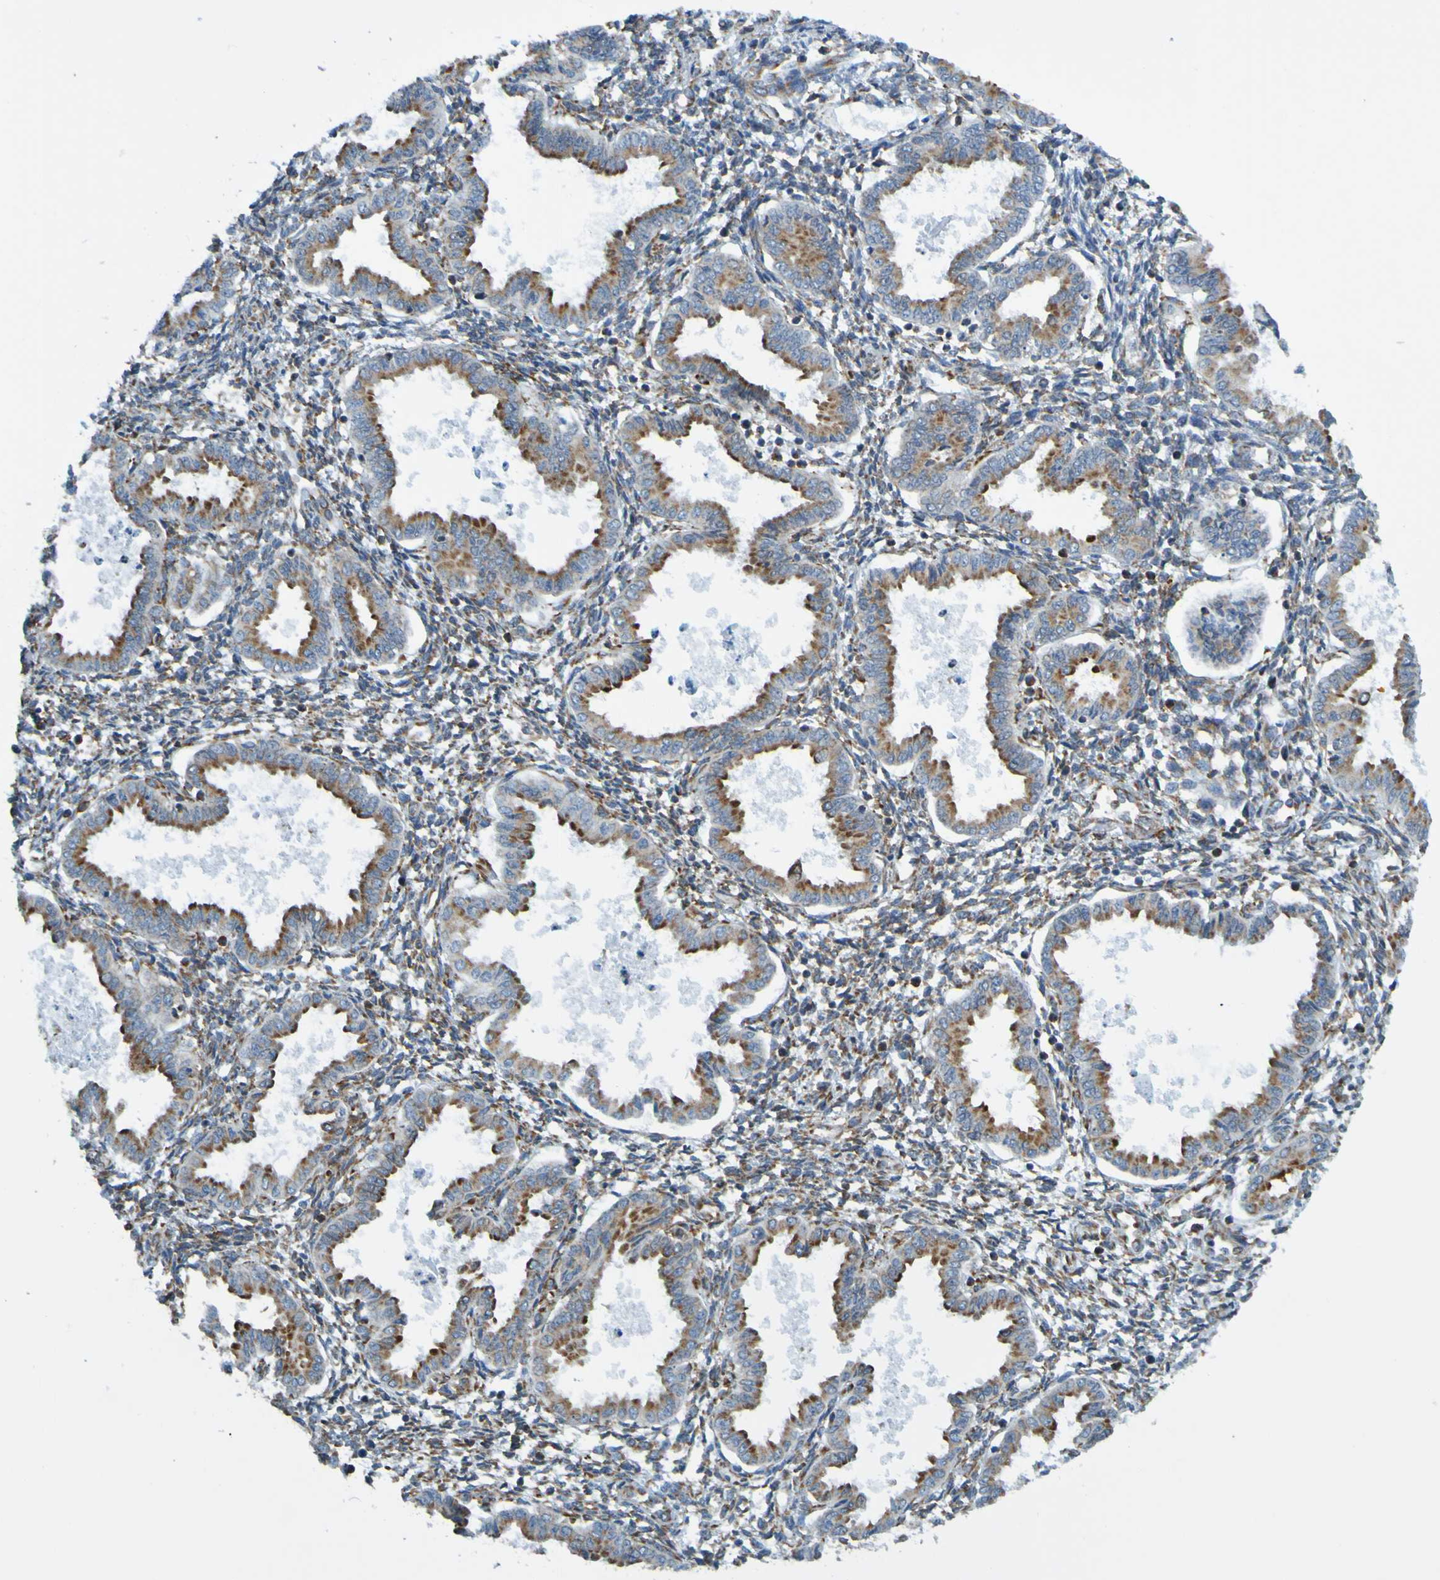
{"staining": {"intensity": "weak", "quantity": "25%-75%", "location": "cytoplasmic/membranous"}, "tissue": "endometrium", "cell_type": "Cells in endometrial stroma", "image_type": "normal", "snomed": [{"axis": "morphology", "description": "Normal tissue, NOS"}, {"axis": "topography", "description": "Endometrium"}], "caption": "The histopathology image demonstrates staining of normal endometrium, revealing weak cytoplasmic/membranous protein staining (brown color) within cells in endometrial stroma.", "gene": "SSR1", "patient": {"sex": "female", "age": 33}}